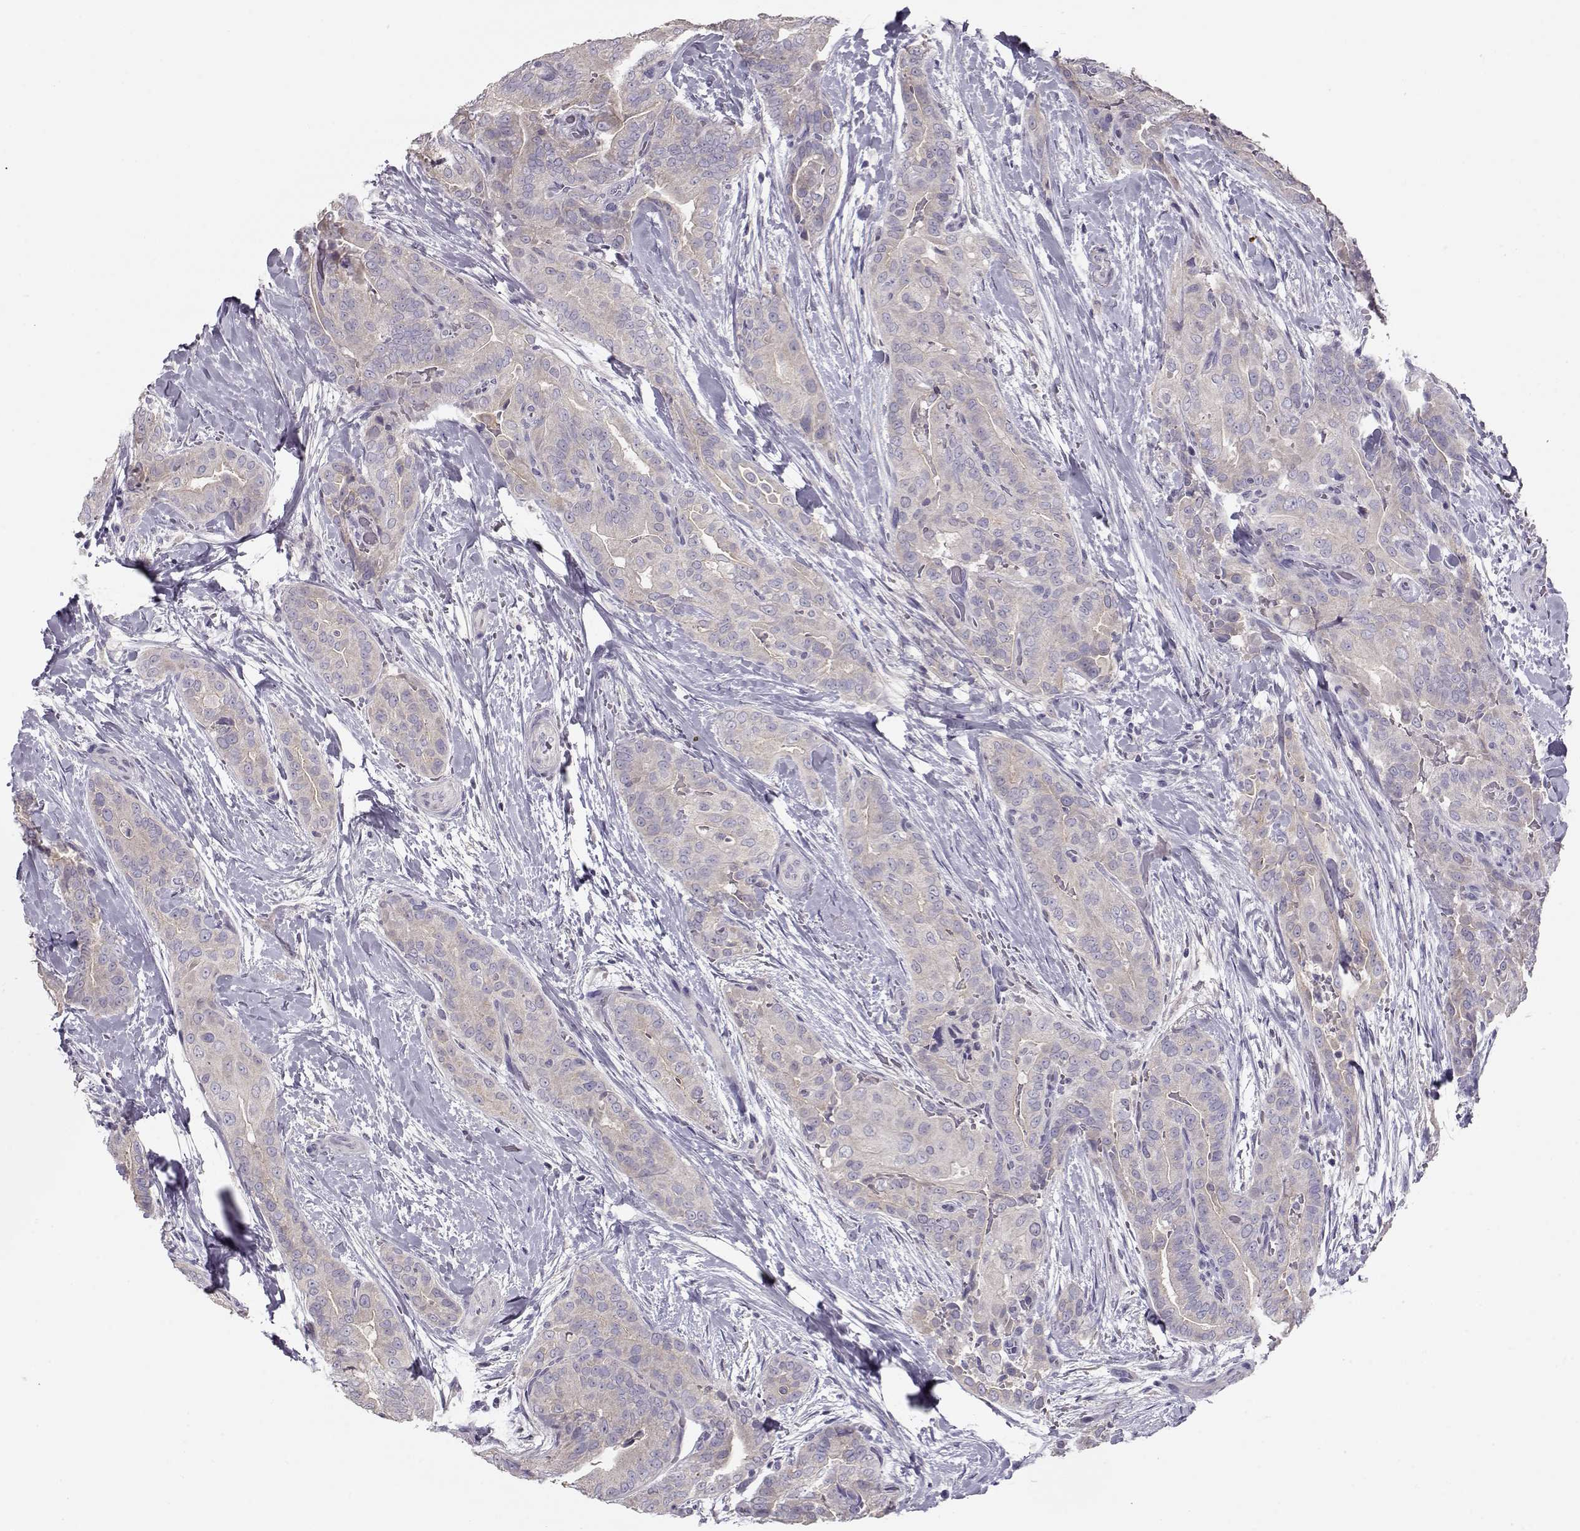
{"staining": {"intensity": "negative", "quantity": "none", "location": "none"}, "tissue": "thyroid cancer", "cell_type": "Tumor cells", "image_type": "cancer", "snomed": [{"axis": "morphology", "description": "Papillary adenocarcinoma, NOS"}, {"axis": "topography", "description": "Thyroid gland"}], "caption": "DAB (3,3'-diaminobenzidine) immunohistochemical staining of human thyroid cancer (papillary adenocarcinoma) demonstrates no significant positivity in tumor cells.", "gene": "GRK1", "patient": {"sex": "male", "age": 61}}